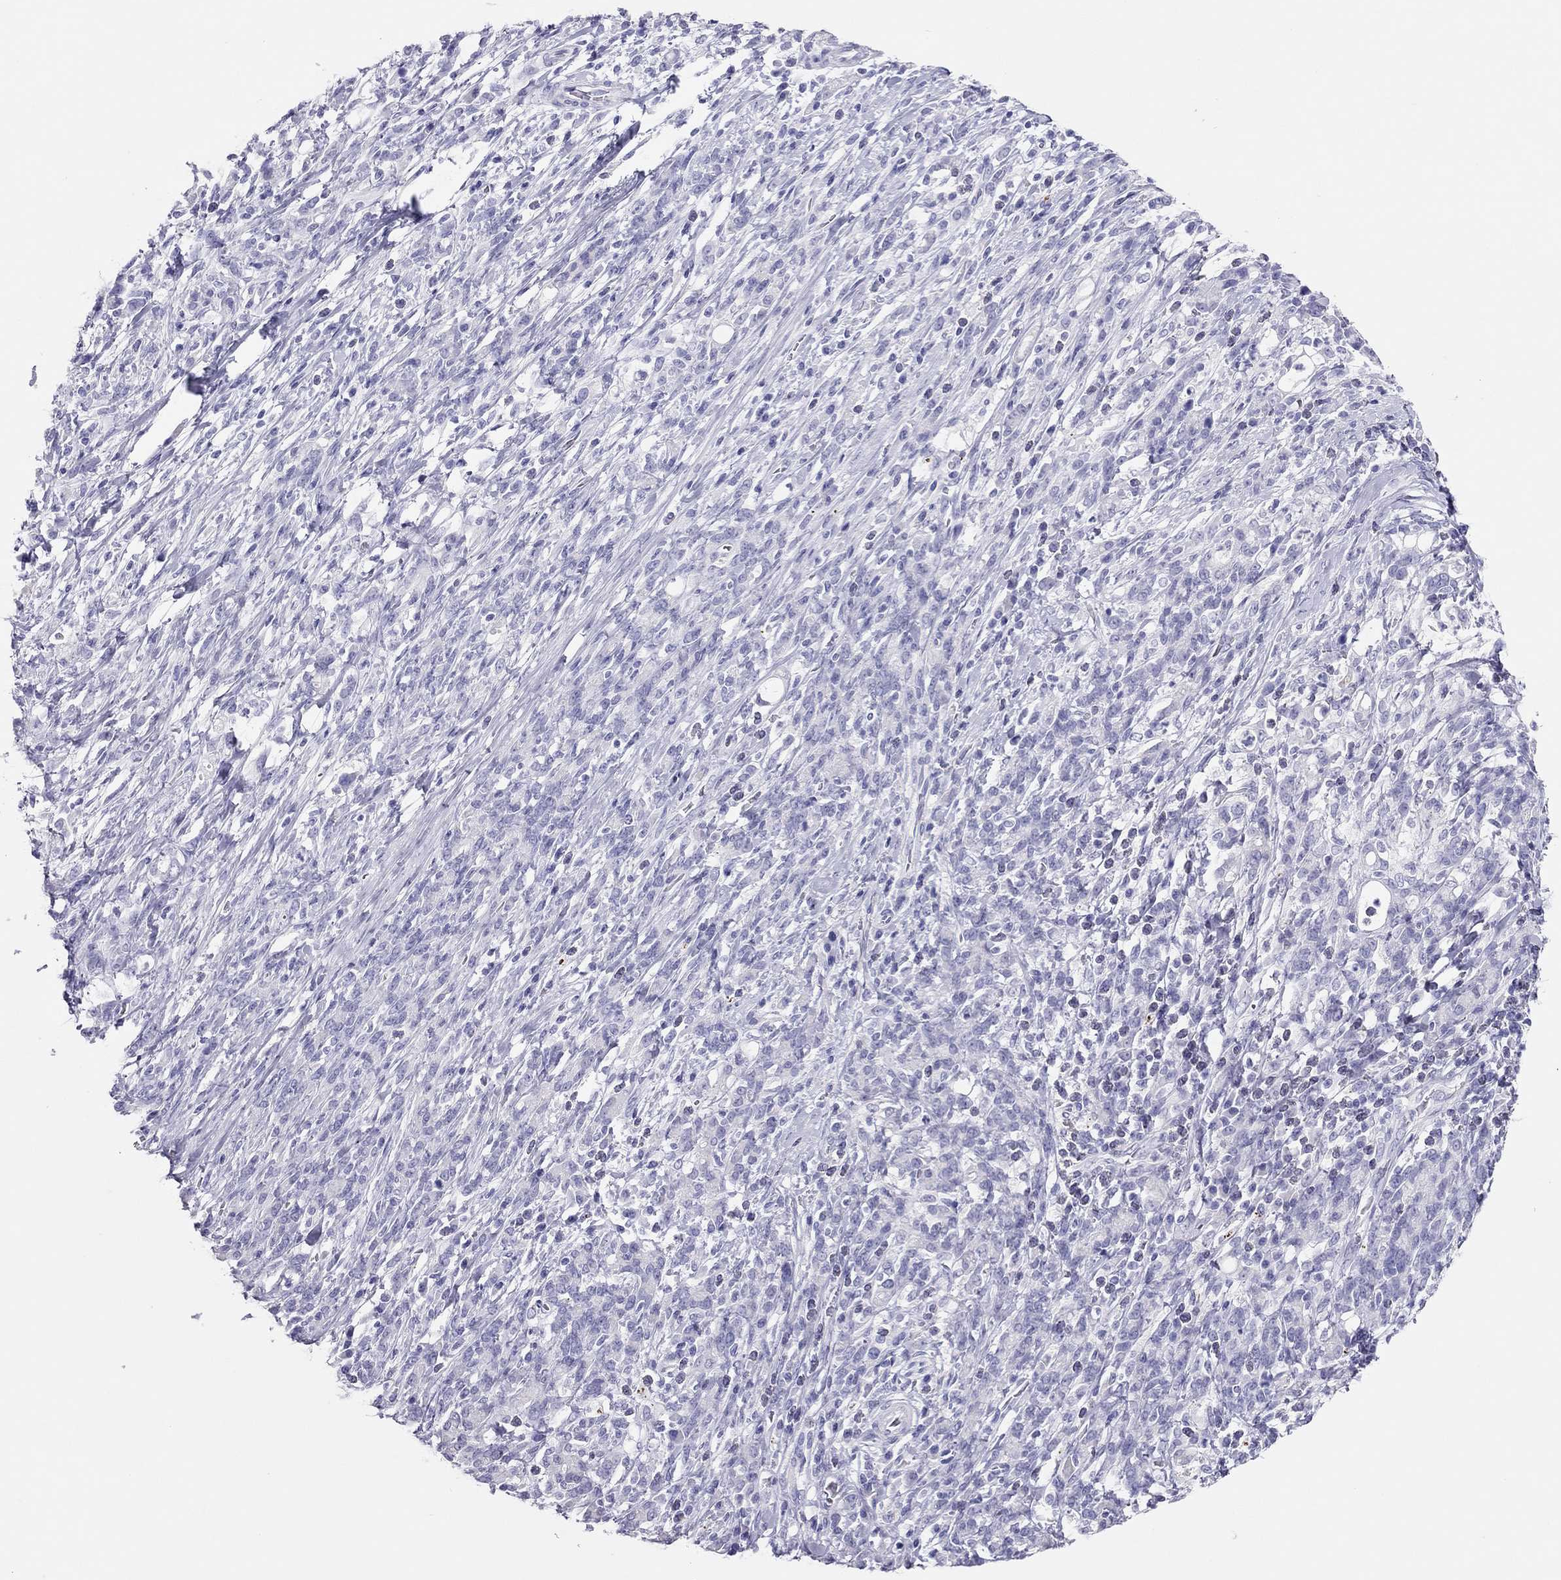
{"staining": {"intensity": "negative", "quantity": "none", "location": "none"}, "tissue": "stomach cancer", "cell_type": "Tumor cells", "image_type": "cancer", "snomed": [{"axis": "morphology", "description": "Adenocarcinoma, NOS"}, {"axis": "topography", "description": "Stomach"}], "caption": "Immunohistochemistry (IHC) histopathology image of neoplastic tissue: human stomach cancer stained with DAB (3,3'-diaminobenzidine) demonstrates no significant protein expression in tumor cells.", "gene": "TSHB", "patient": {"sex": "female", "age": 57}}